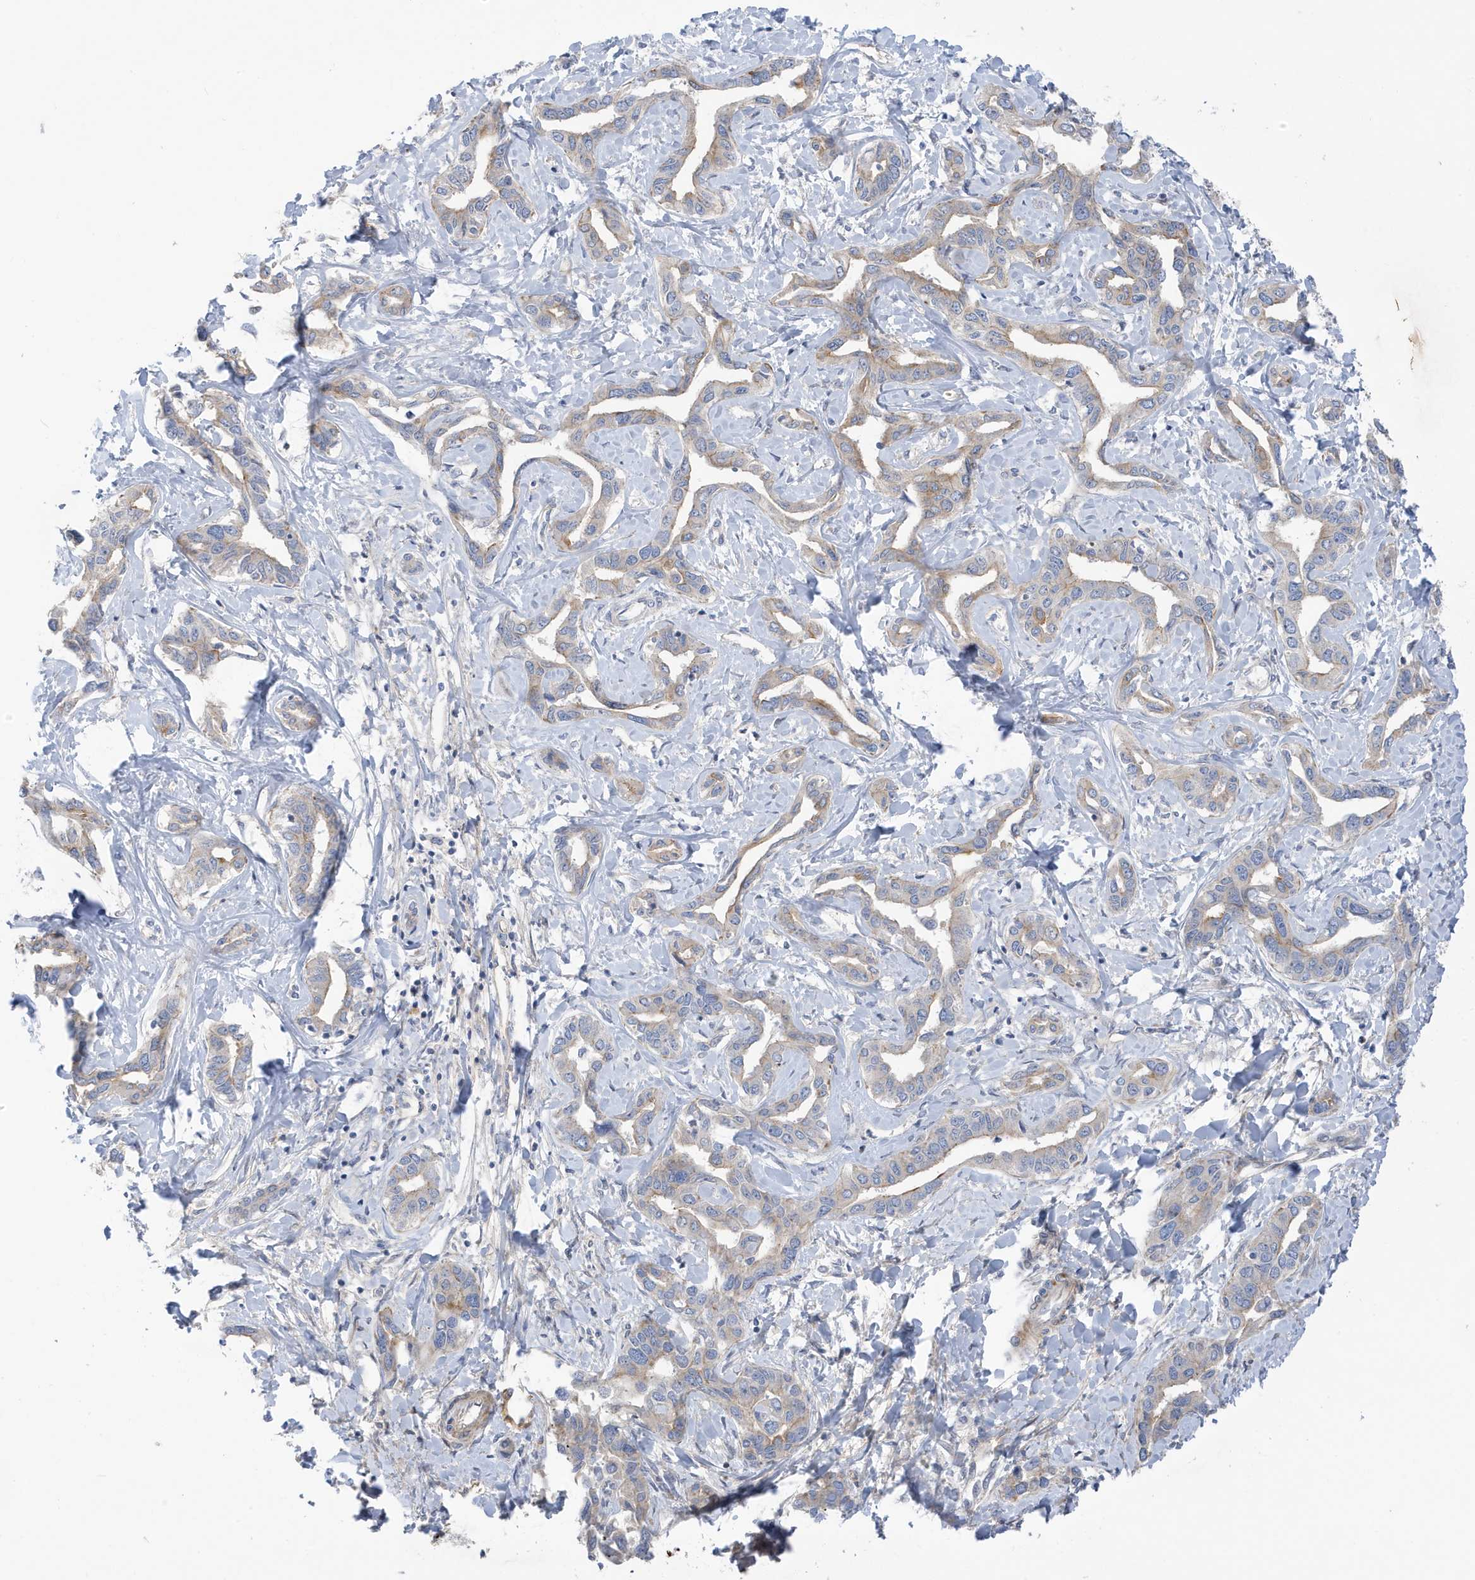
{"staining": {"intensity": "moderate", "quantity": "25%-75%", "location": "cytoplasmic/membranous"}, "tissue": "liver cancer", "cell_type": "Tumor cells", "image_type": "cancer", "snomed": [{"axis": "morphology", "description": "Cholangiocarcinoma"}, {"axis": "topography", "description": "Liver"}], "caption": "Immunohistochemistry of human liver cholangiocarcinoma reveals medium levels of moderate cytoplasmic/membranous expression in about 25%-75% of tumor cells.", "gene": "ATP13A5", "patient": {"sex": "male", "age": 59}}